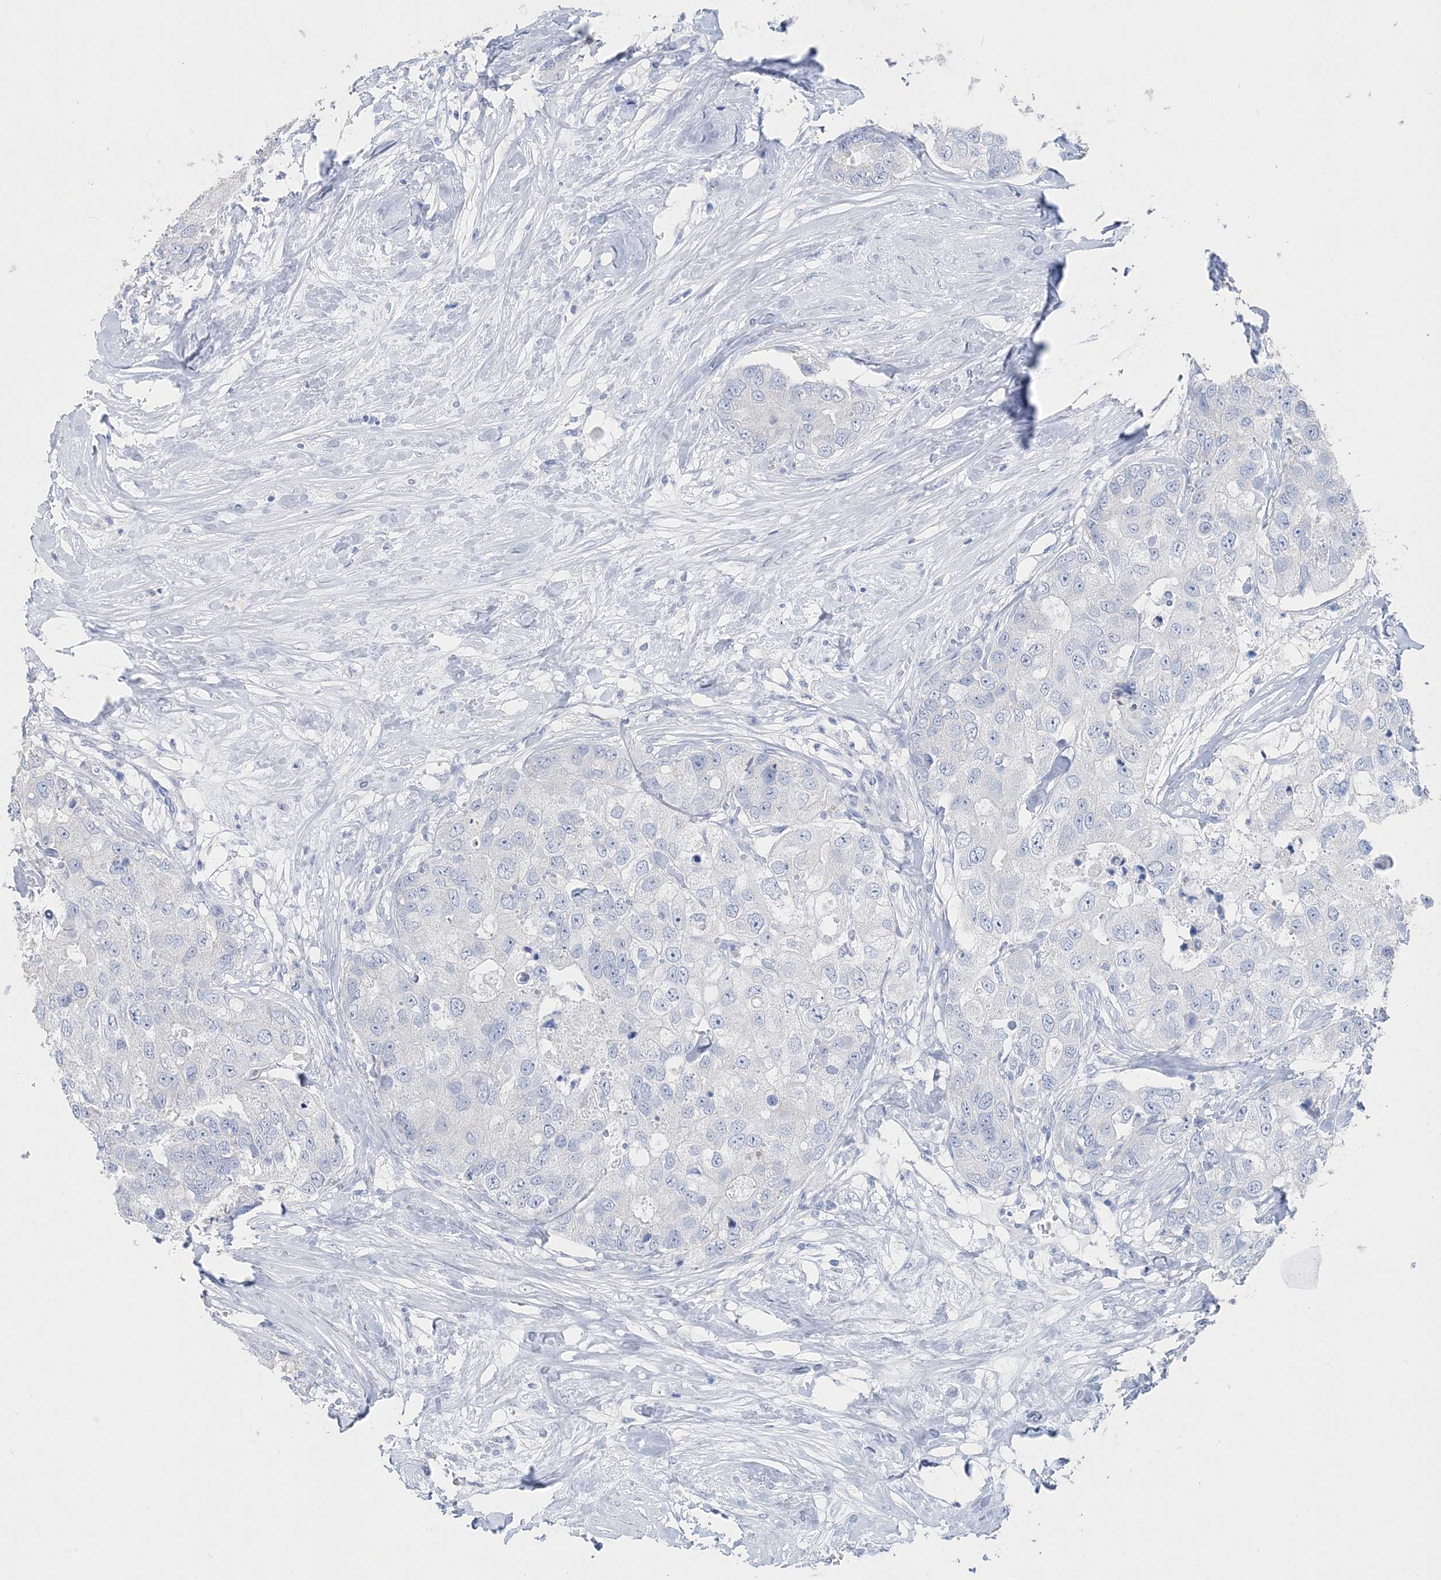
{"staining": {"intensity": "negative", "quantity": "none", "location": "none"}, "tissue": "breast cancer", "cell_type": "Tumor cells", "image_type": "cancer", "snomed": [{"axis": "morphology", "description": "Duct carcinoma"}, {"axis": "topography", "description": "Breast"}], "caption": "Photomicrograph shows no protein staining in tumor cells of infiltrating ductal carcinoma (breast) tissue.", "gene": "TSPYL6", "patient": {"sex": "female", "age": 62}}